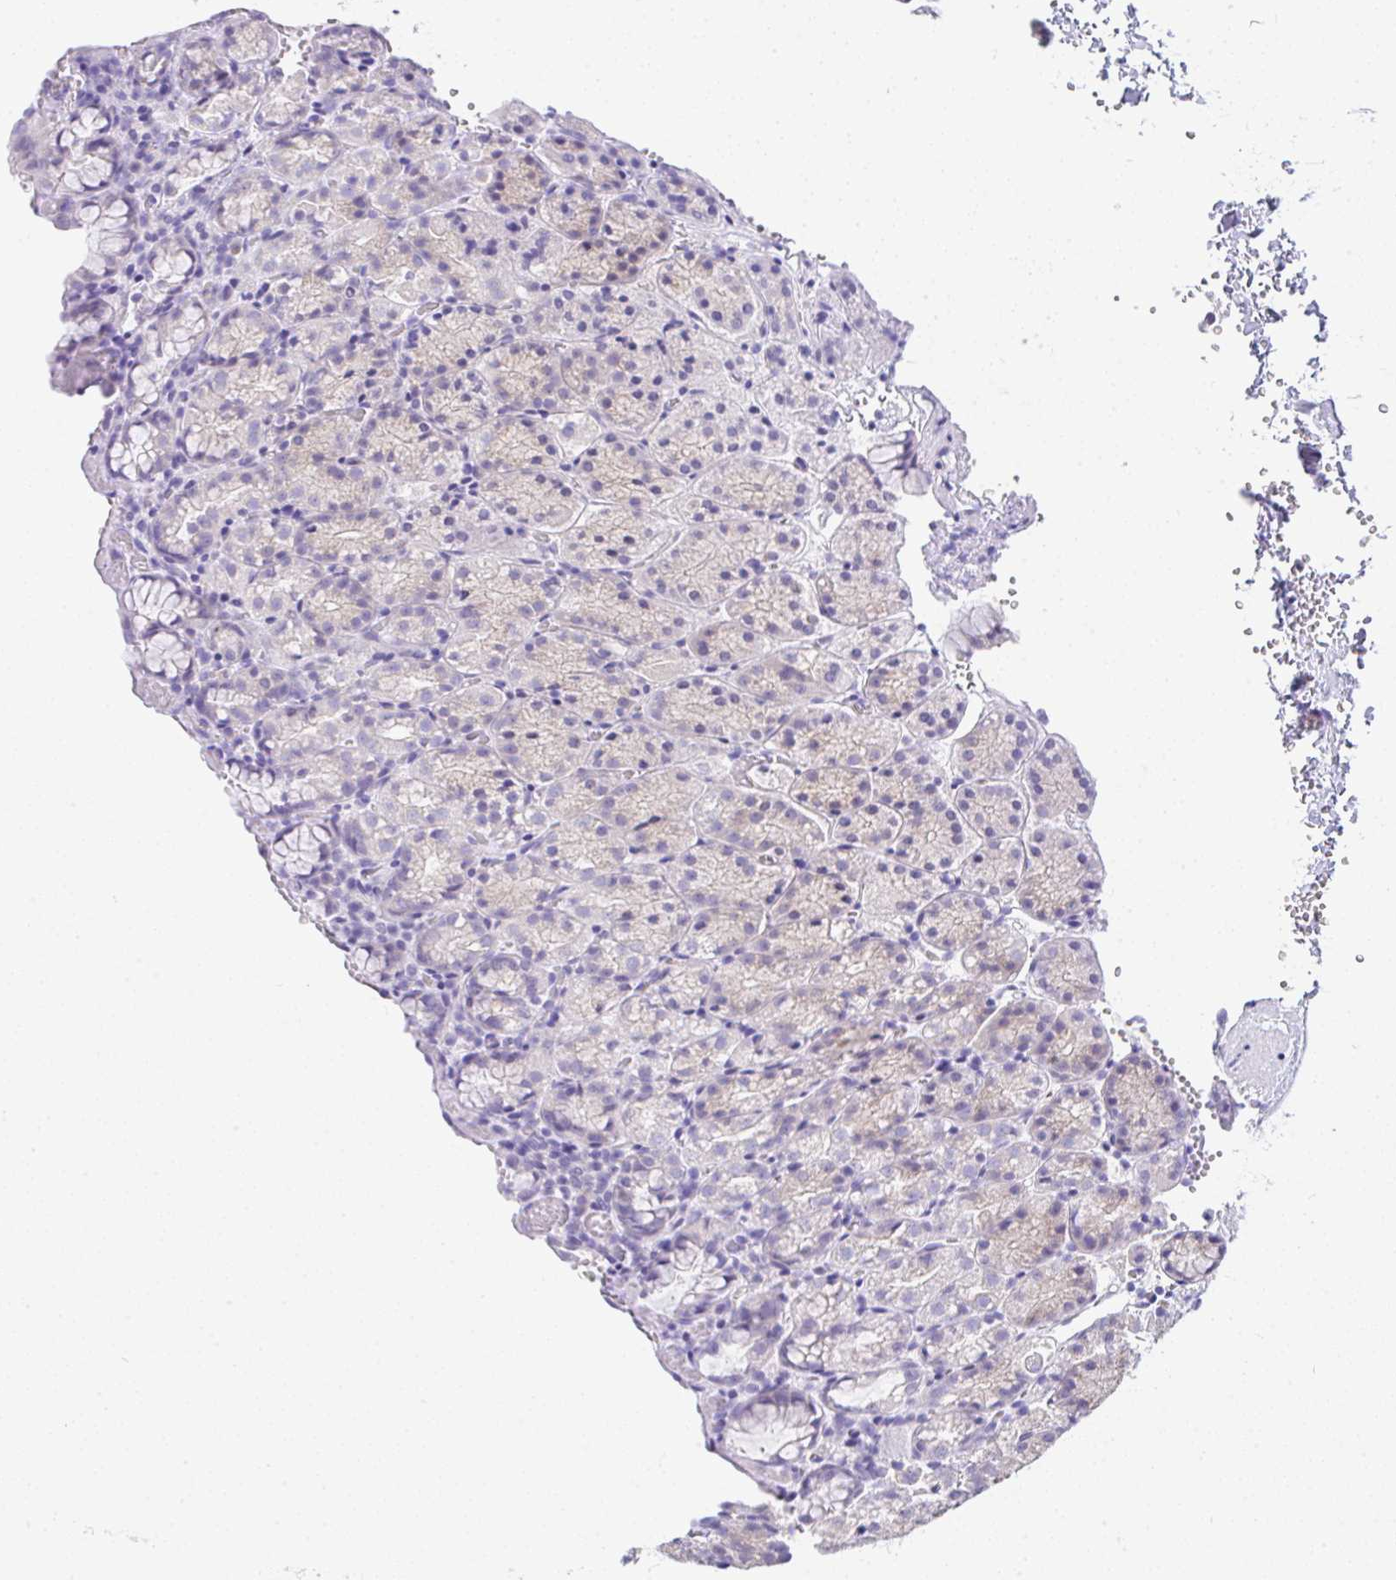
{"staining": {"intensity": "weak", "quantity": "<25%", "location": "cytoplasmic/membranous"}, "tissue": "stomach", "cell_type": "Glandular cells", "image_type": "normal", "snomed": [{"axis": "morphology", "description": "Normal tissue, NOS"}, {"axis": "topography", "description": "Stomach, upper"}], "caption": "There is no significant expression in glandular cells of stomach. (IHC, brightfield microscopy, high magnification).", "gene": "SERPINE3", "patient": {"sex": "female", "age": 81}}